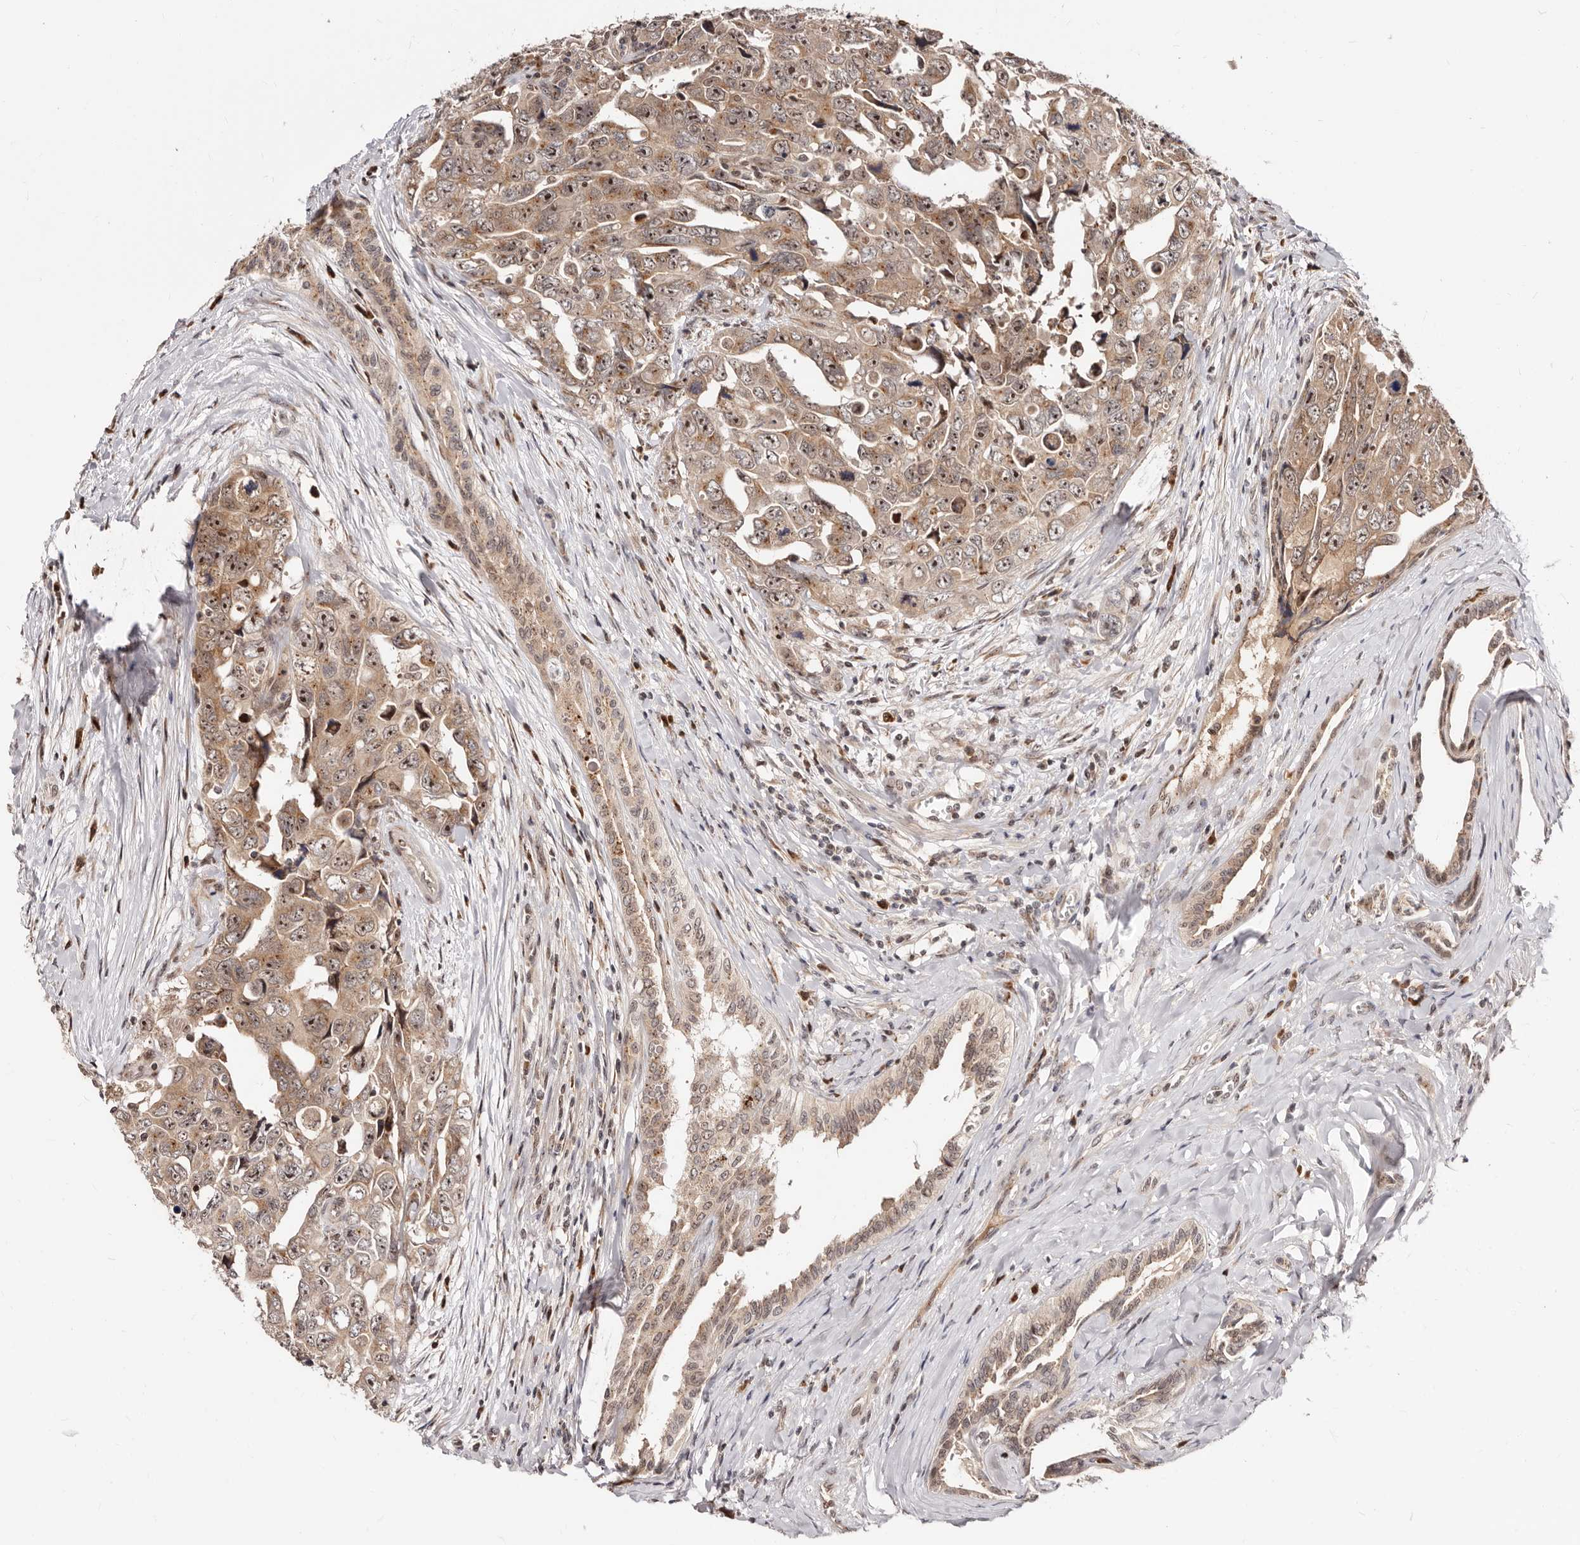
{"staining": {"intensity": "moderate", "quantity": ">75%", "location": "cytoplasmic/membranous,nuclear"}, "tissue": "testis cancer", "cell_type": "Tumor cells", "image_type": "cancer", "snomed": [{"axis": "morphology", "description": "Carcinoma, Embryonal, NOS"}, {"axis": "topography", "description": "Testis"}], "caption": "Protein staining by immunohistochemistry reveals moderate cytoplasmic/membranous and nuclear expression in approximately >75% of tumor cells in testis embryonal carcinoma.", "gene": "APOL6", "patient": {"sex": "male", "age": 28}}